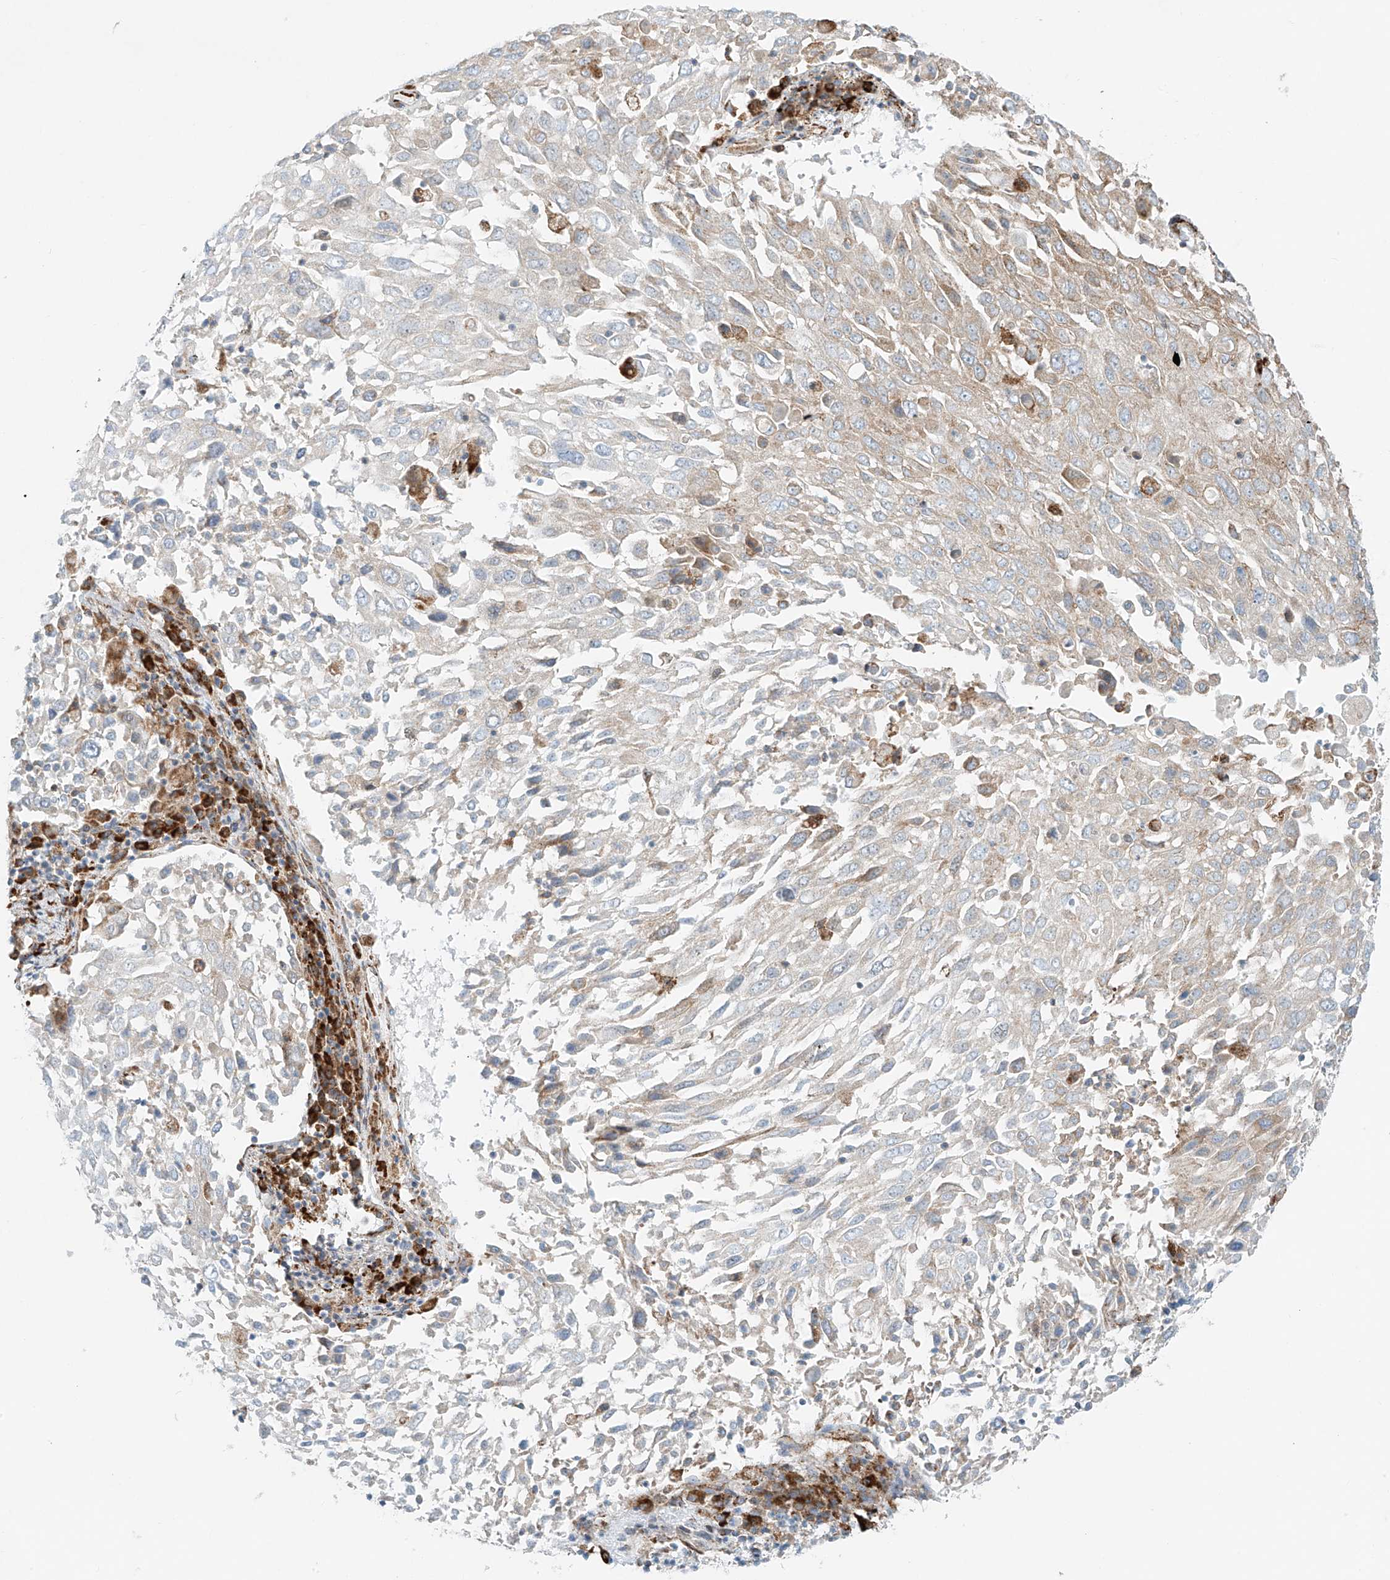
{"staining": {"intensity": "weak", "quantity": "<25%", "location": "cytoplasmic/membranous"}, "tissue": "lung cancer", "cell_type": "Tumor cells", "image_type": "cancer", "snomed": [{"axis": "morphology", "description": "Squamous cell carcinoma, NOS"}, {"axis": "topography", "description": "Lung"}], "caption": "Photomicrograph shows no protein staining in tumor cells of lung squamous cell carcinoma tissue.", "gene": "EIPR1", "patient": {"sex": "male", "age": 65}}